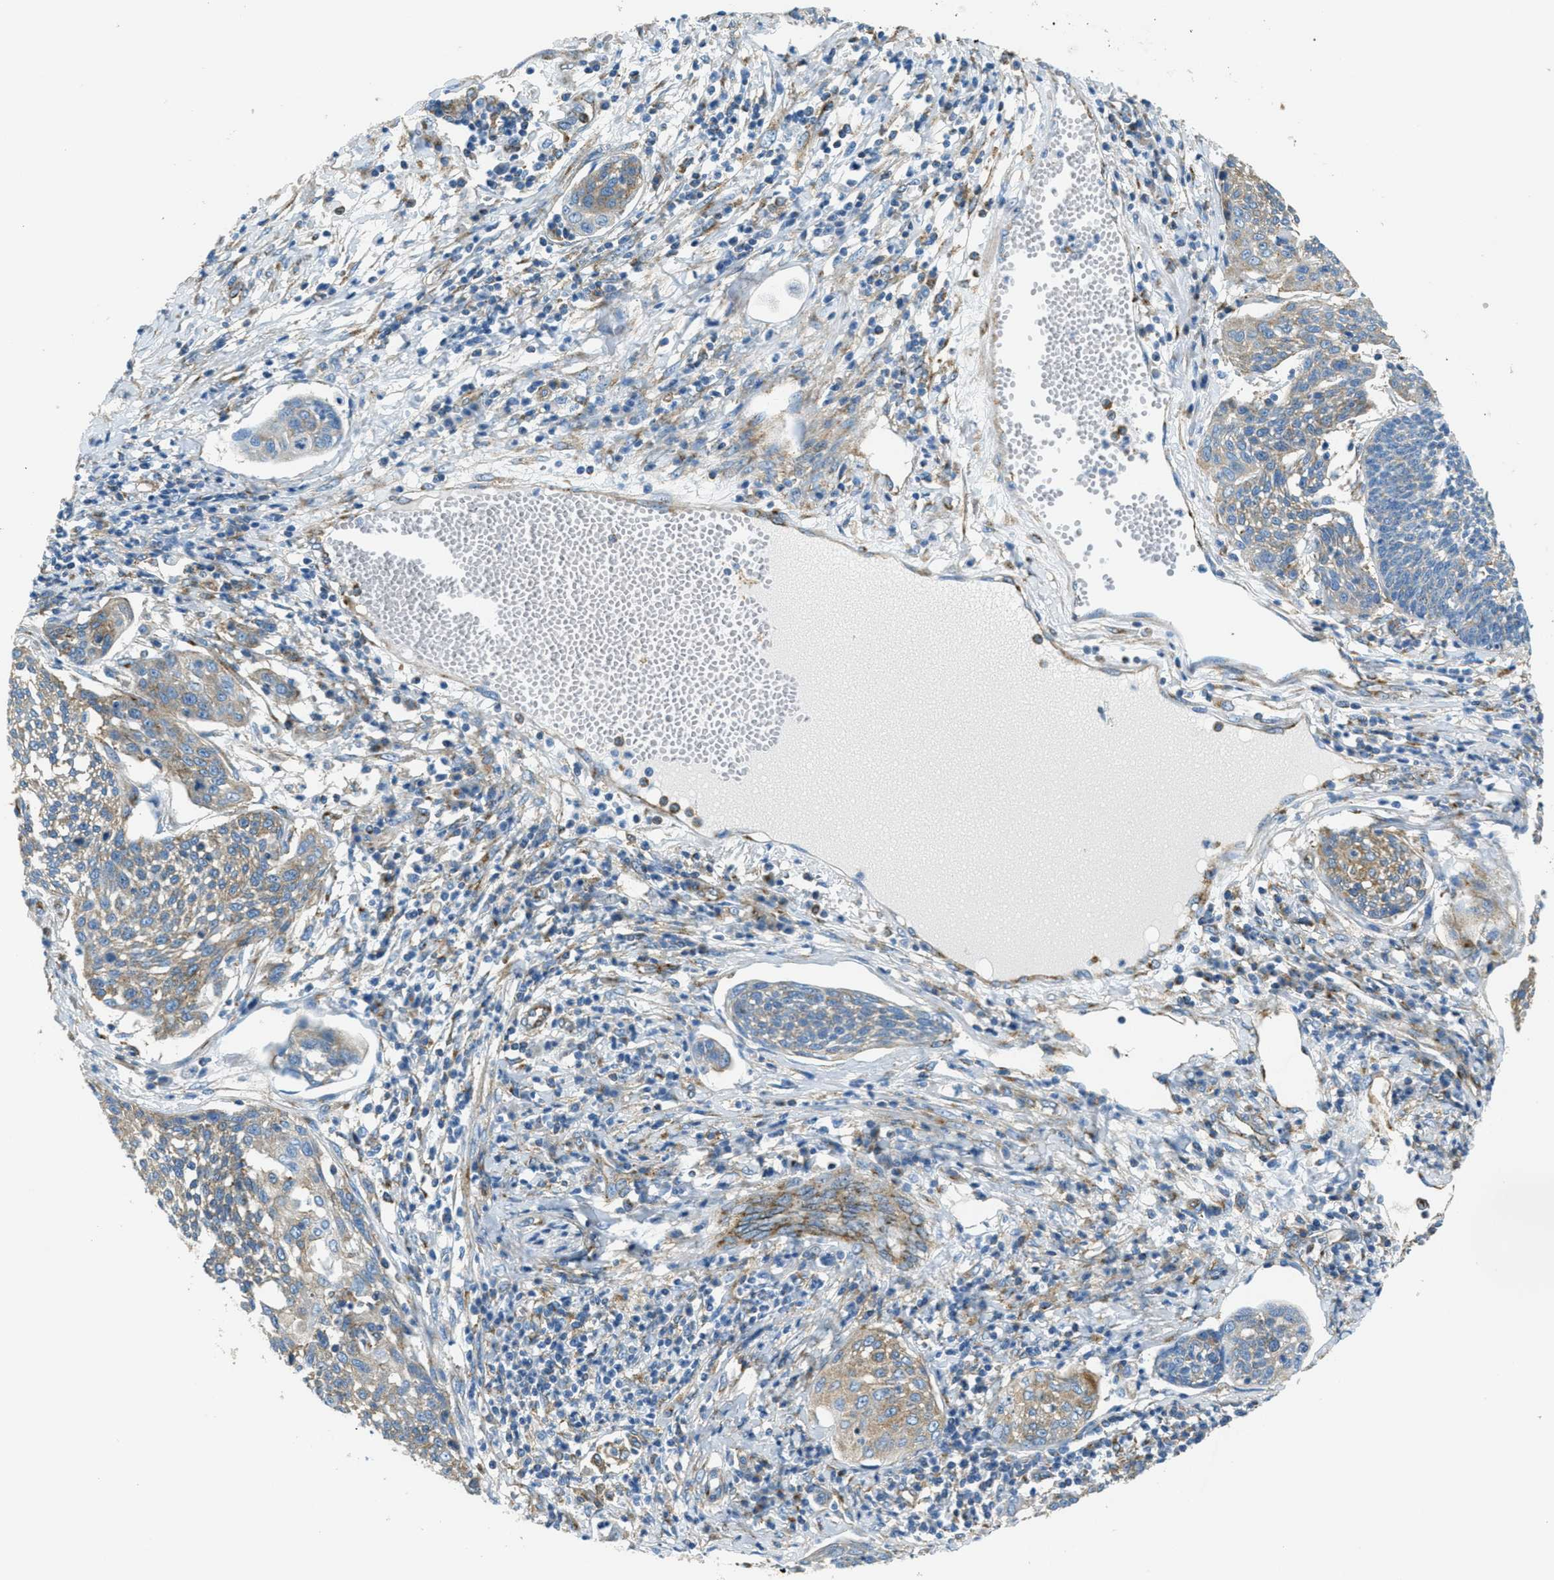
{"staining": {"intensity": "weak", "quantity": ">75%", "location": "cytoplasmic/membranous"}, "tissue": "cervical cancer", "cell_type": "Tumor cells", "image_type": "cancer", "snomed": [{"axis": "morphology", "description": "Squamous cell carcinoma, NOS"}, {"axis": "topography", "description": "Cervix"}], "caption": "Protein analysis of squamous cell carcinoma (cervical) tissue reveals weak cytoplasmic/membranous expression in about >75% of tumor cells. The protein is stained brown, and the nuclei are stained in blue (DAB IHC with brightfield microscopy, high magnification).", "gene": "AP2B1", "patient": {"sex": "female", "age": 34}}